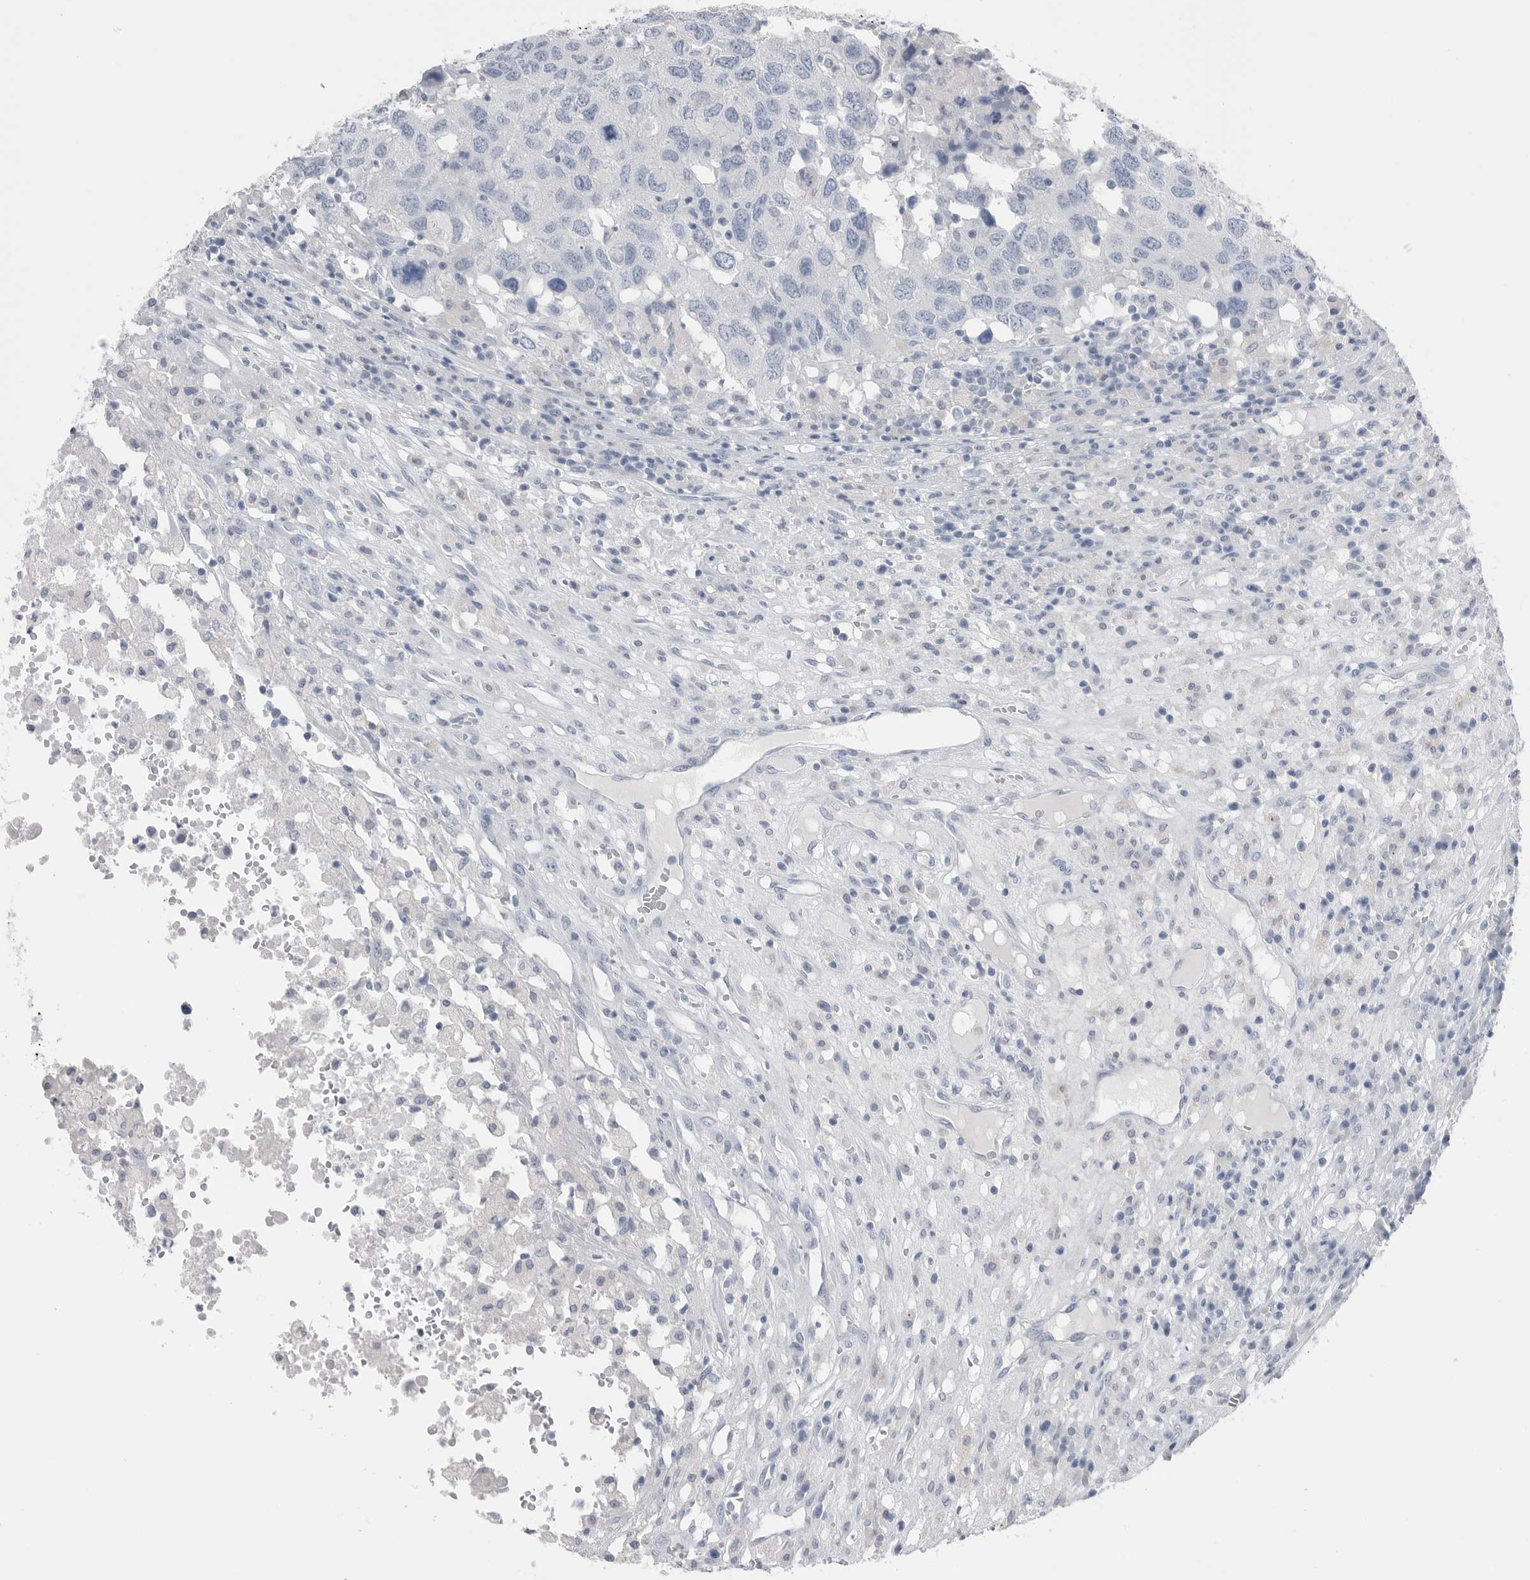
{"staining": {"intensity": "negative", "quantity": "none", "location": "none"}, "tissue": "head and neck cancer", "cell_type": "Tumor cells", "image_type": "cancer", "snomed": [{"axis": "morphology", "description": "Squamous cell carcinoma, NOS"}, {"axis": "topography", "description": "Head-Neck"}], "caption": "This is an immunohistochemistry (IHC) image of human head and neck cancer (squamous cell carcinoma). There is no positivity in tumor cells.", "gene": "ABHD12", "patient": {"sex": "male", "age": 66}}